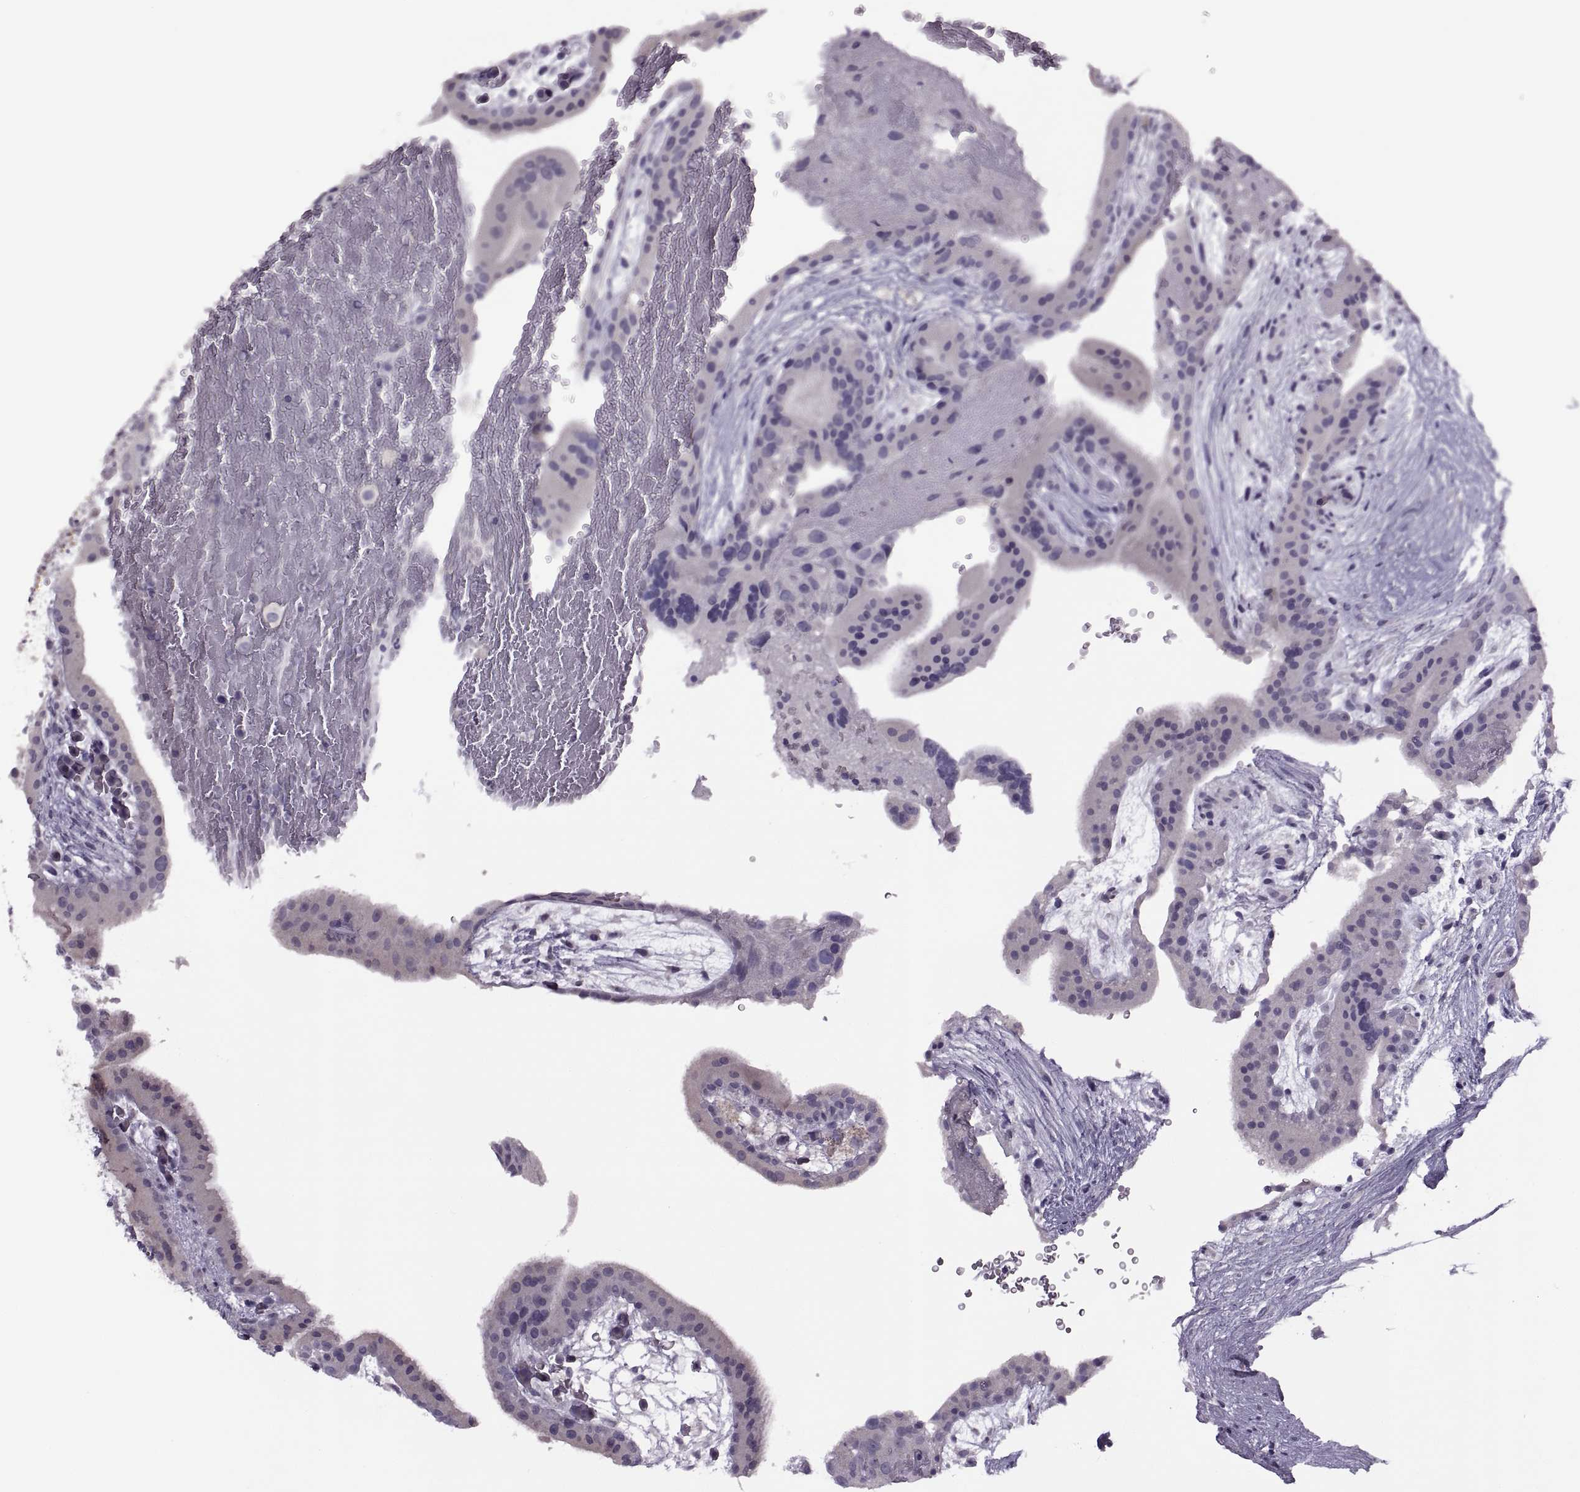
{"staining": {"intensity": "negative", "quantity": "none", "location": "none"}, "tissue": "placenta", "cell_type": "Decidual cells", "image_type": "normal", "snomed": [{"axis": "morphology", "description": "Normal tissue, NOS"}, {"axis": "topography", "description": "Placenta"}], "caption": "Immunohistochemistry histopathology image of benign placenta: human placenta stained with DAB (3,3'-diaminobenzidine) demonstrates no significant protein positivity in decidual cells.", "gene": "RSPH6A", "patient": {"sex": "female", "age": 19}}